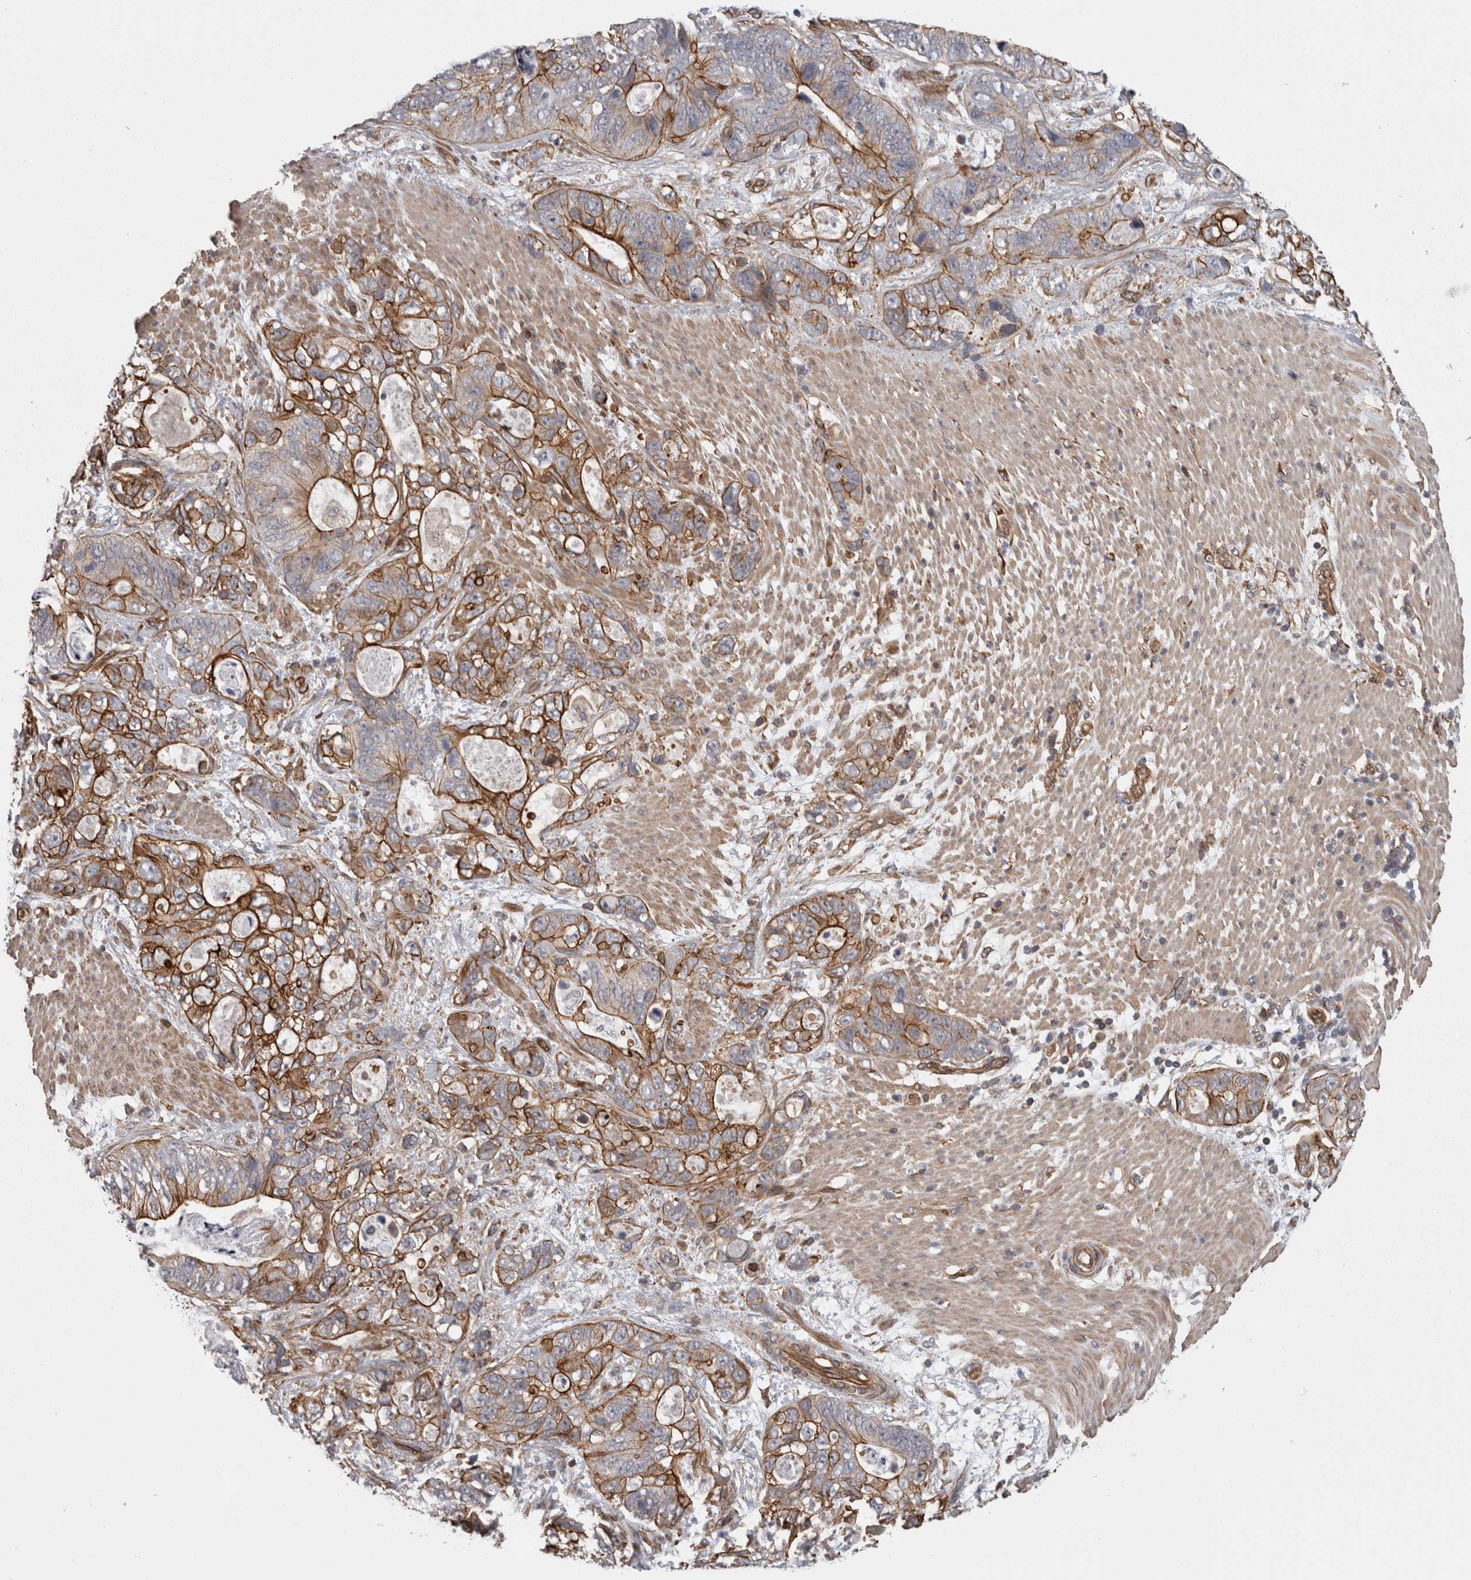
{"staining": {"intensity": "strong", "quantity": ">75%", "location": "cytoplasmic/membranous"}, "tissue": "stomach cancer", "cell_type": "Tumor cells", "image_type": "cancer", "snomed": [{"axis": "morphology", "description": "Normal tissue, NOS"}, {"axis": "morphology", "description": "Adenocarcinoma, NOS"}, {"axis": "topography", "description": "Stomach"}], "caption": "Immunohistochemistry photomicrograph of neoplastic tissue: human adenocarcinoma (stomach) stained using immunohistochemistry (IHC) displays high levels of strong protein expression localized specifically in the cytoplasmic/membranous of tumor cells, appearing as a cytoplasmic/membranous brown color.", "gene": "RMDN1", "patient": {"sex": "female", "age": 89}}